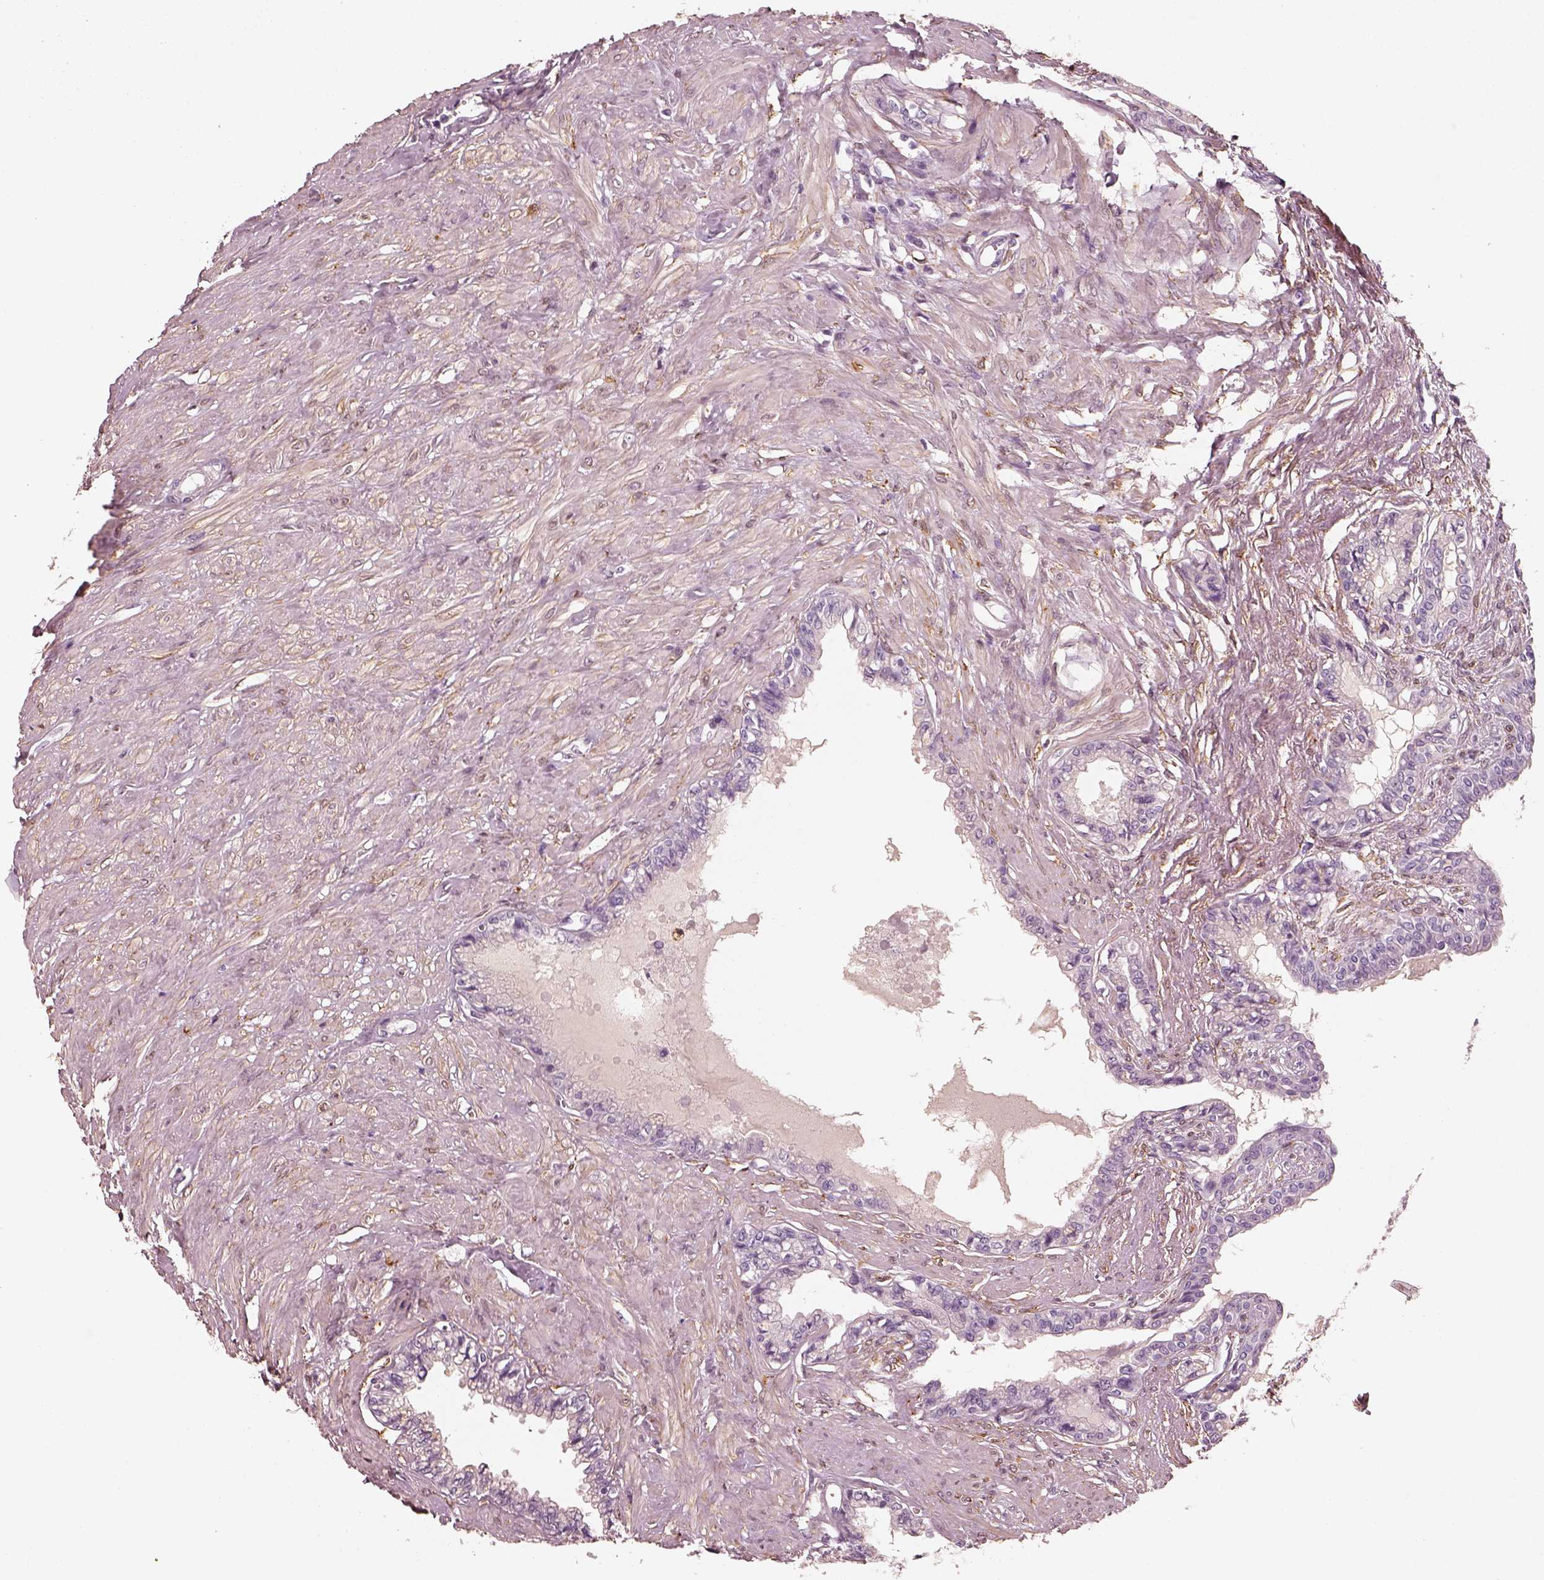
{"staining": {"intensity": "negative", "quantity": "none", "location": "none"}, "tissue": "seminal vesicle", "cell_type": "Glandular cells", "image_type": "normal", "snomed": [{"axis": "morphology", "description": "Normal tissue, NOS"}, {"axis": "morphology", "description": "Urothelial carcinoma, NOS"}, {"axis": "topography", "description": "Urinary bladder"}, {"axis": "topography", "description": "Seminal veicle"}], "caption": "Immunohistochemical staining of normal human seminal vesicle shows no significant staining in glandular cells. (DAB immunohistochemistry, high magnification).", "gene": "RS1", "patient": {"sex": "male", "age": 76}}